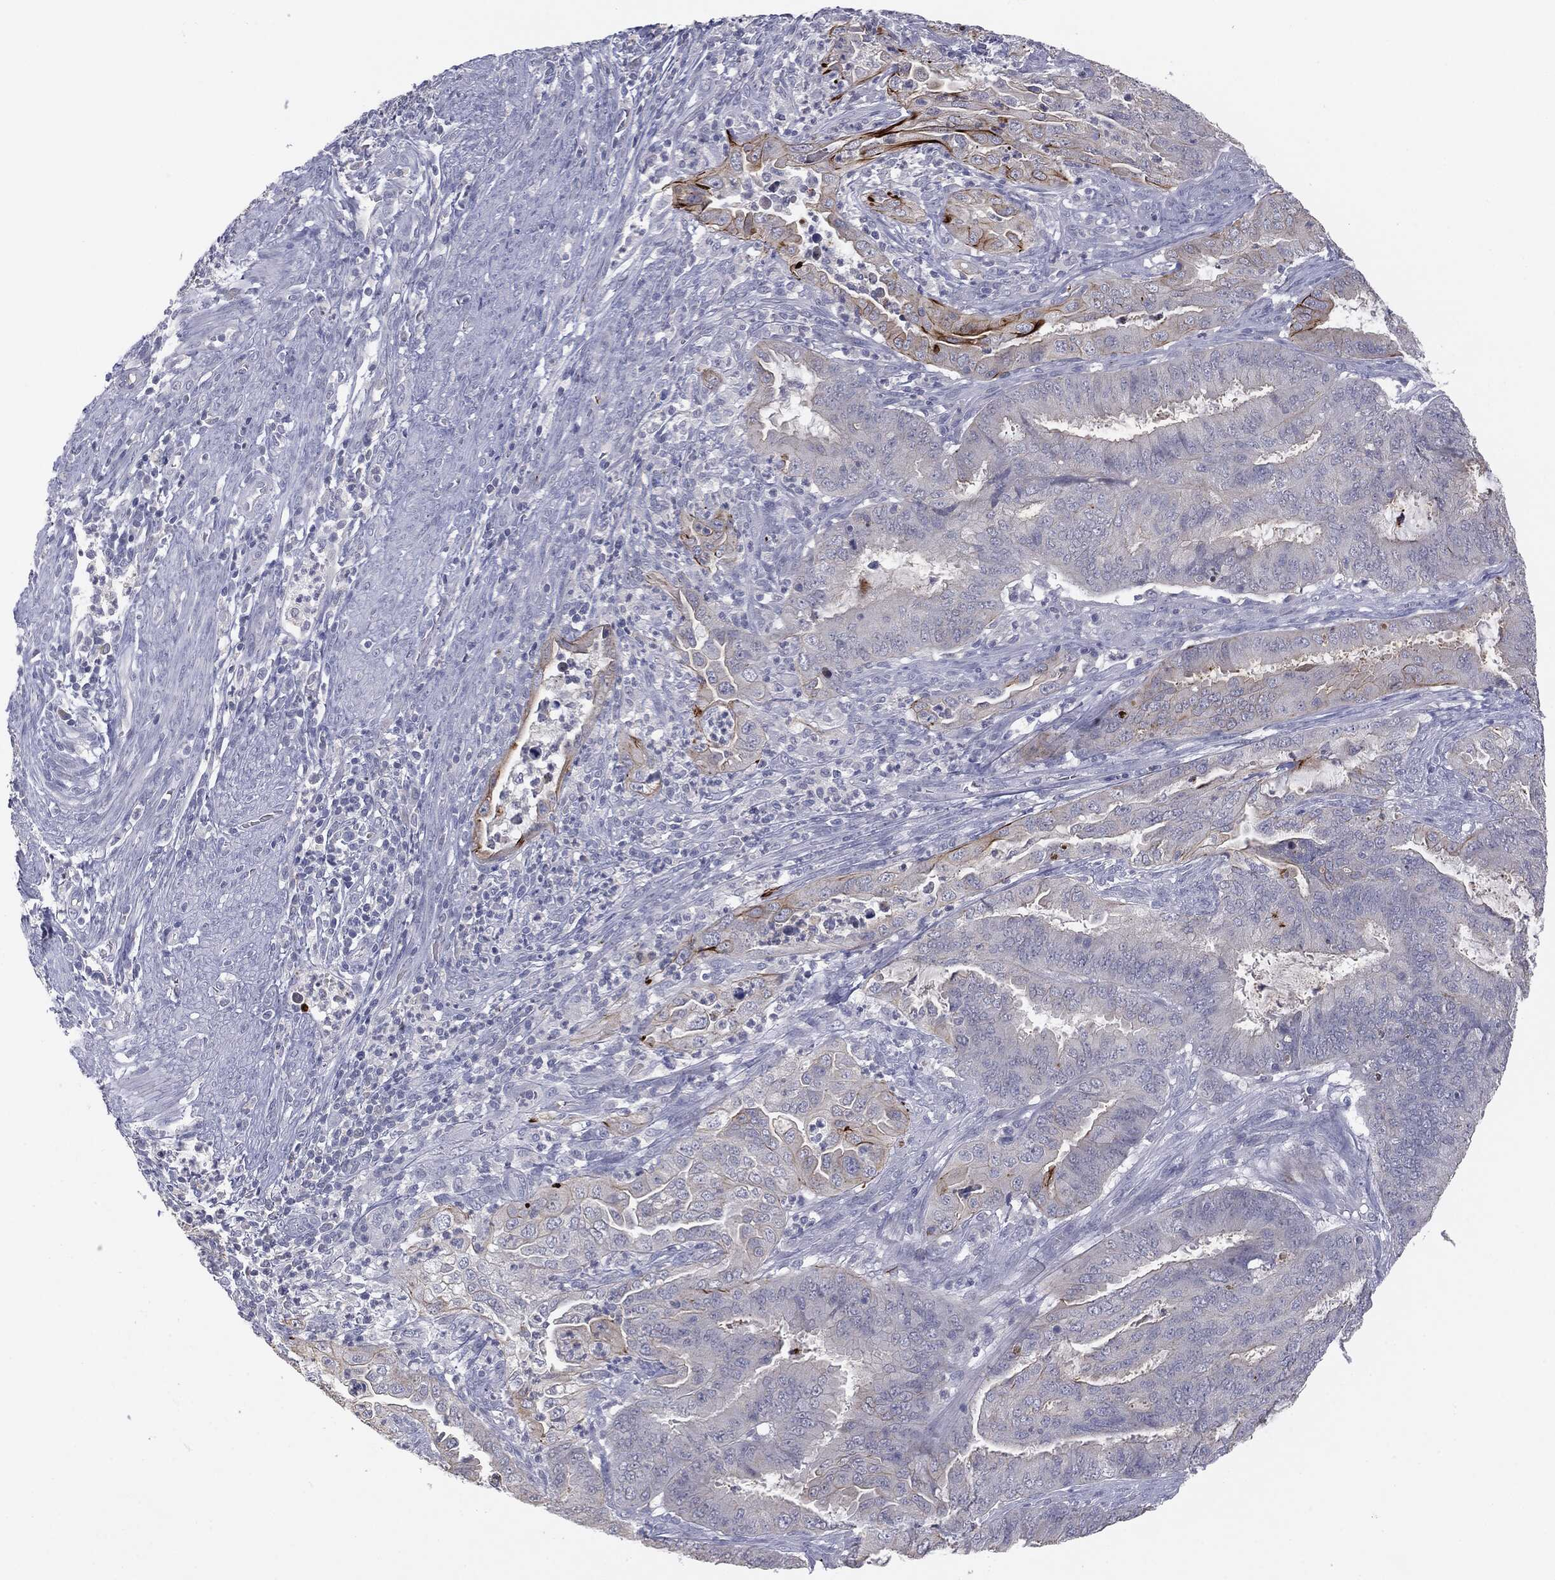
{"staining": {"intensity": "strong", "quantity": "<25%", "location": "cytoplasmic/membranous"}, "tissue": "endometrial cancer", "cell_type": "Tumor cells", "image_type": "cancer", "snomed": [{"axis": "morphology", "description": "Adenocarcinoma, NOS"}, {"axis": "topography", "description": "Endometrium"}], "caption": "Endometrial adenocarcinoma stained with DAB (3,3'-diaminobenzidine) immunohistochemistry (IHC) demonstrates medium levels of strong cytoplasmic/membranous staining in approximately <25% of tumor cells. The staining was performed using DAB (3,3'-diaminobenzidine) to visualize the protein expression in brown, while the nuclei were stained in blue with hematoxylin (Magnification: 20x).", "gene": "MUC1", "patient": {"sex": "female", "age": 51}}